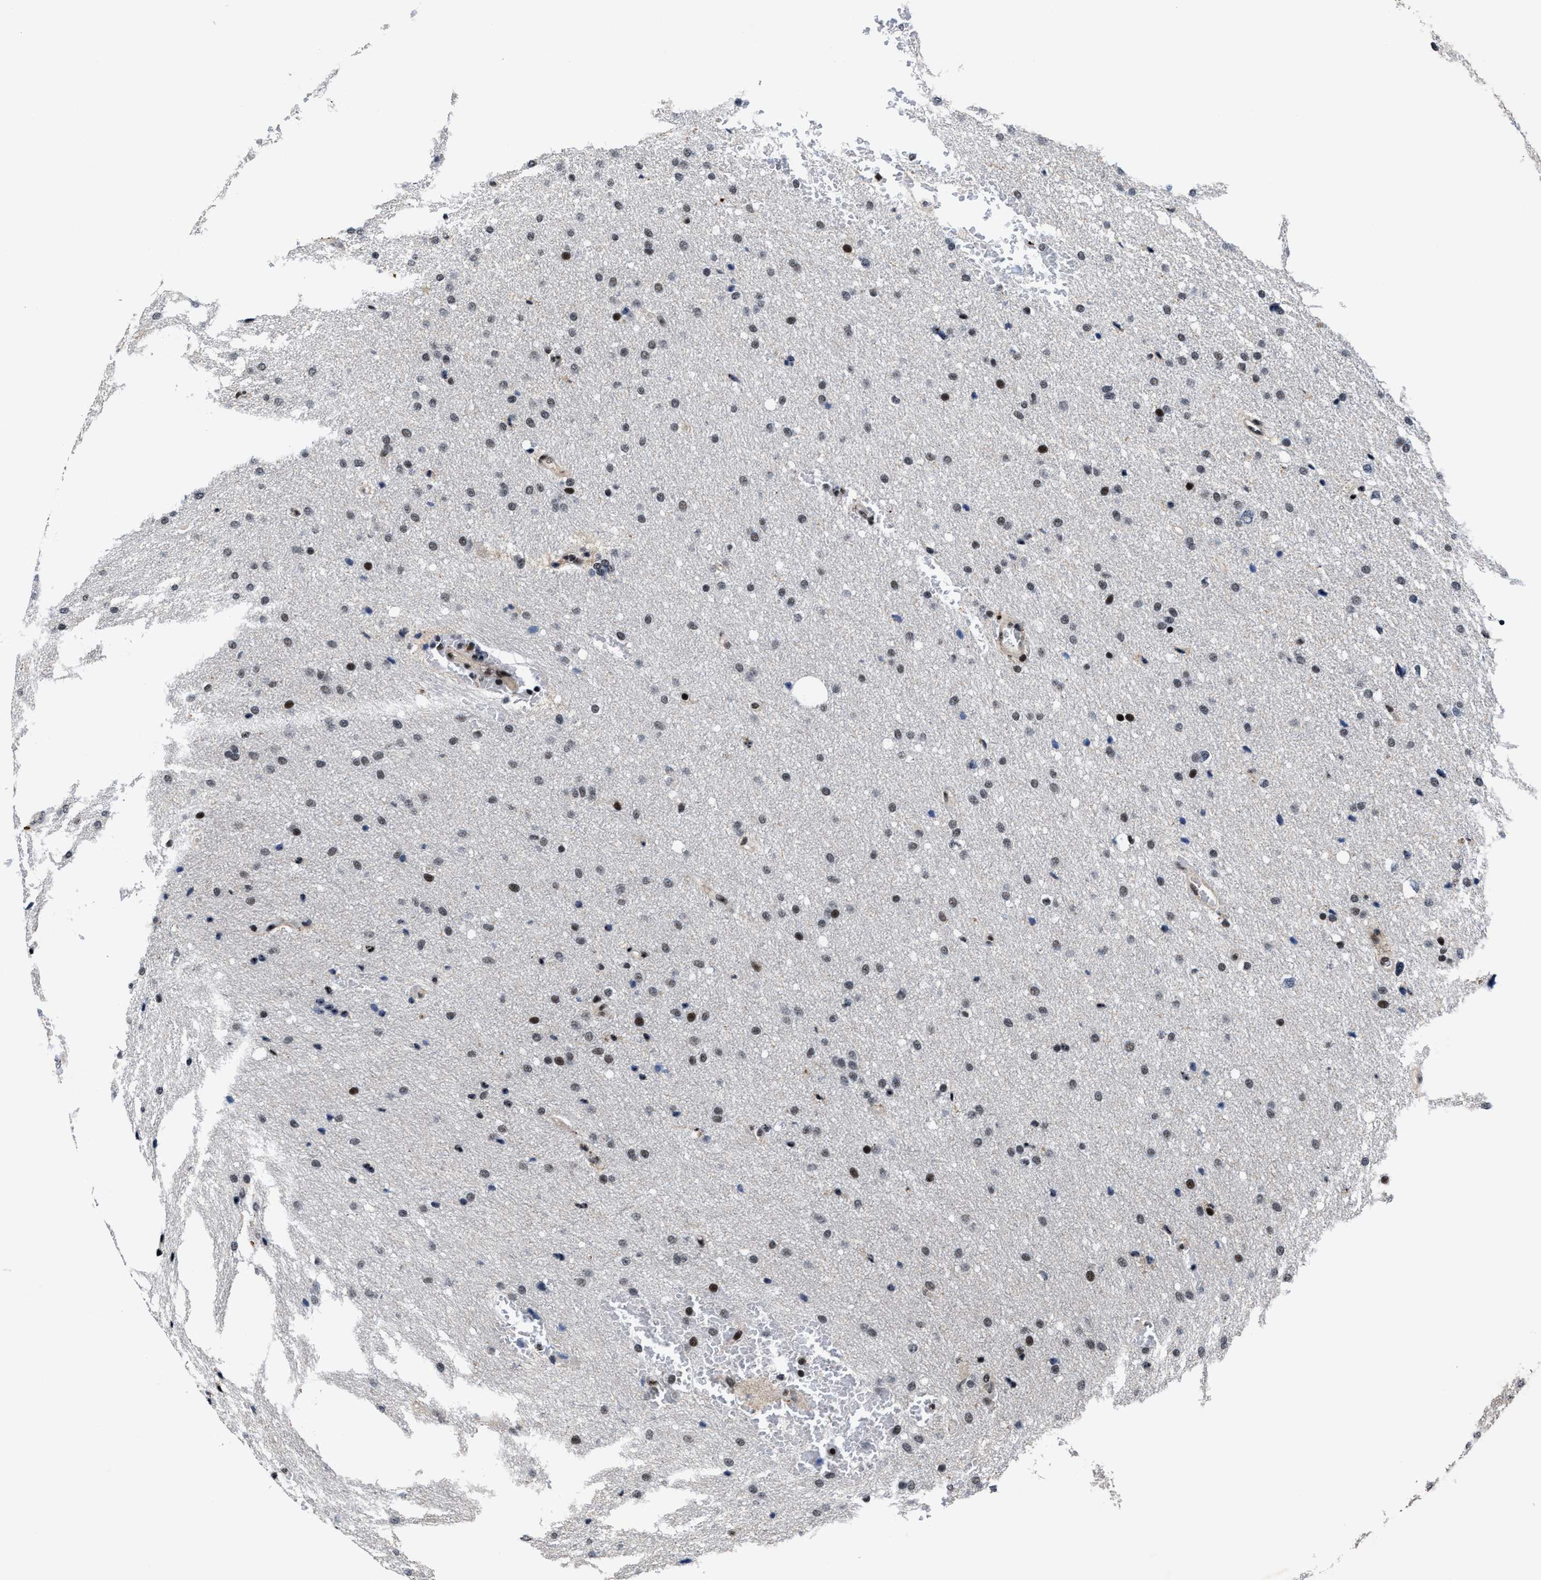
{"staining": {"intensity": "moderate", "quantity": "25%-75%", "location": "nuclear"}, "tissue": "glioma", "cell_type": "Tumor cells", "image_type": "cancer", "snomed": [{"axis": "morphology", "description": "Glioma, malignant, Low grade"}, {"axis": "topography", "description": "Brain"}], "caption": "An IHC image of neoplastic tissue is shown. Protein staining in brown shows moderate nuclear positivity in low-grade glioma (malignant) within tumor cells.", "gene": "ZNF233", "patient": {"sex": "female", "age": 37}}